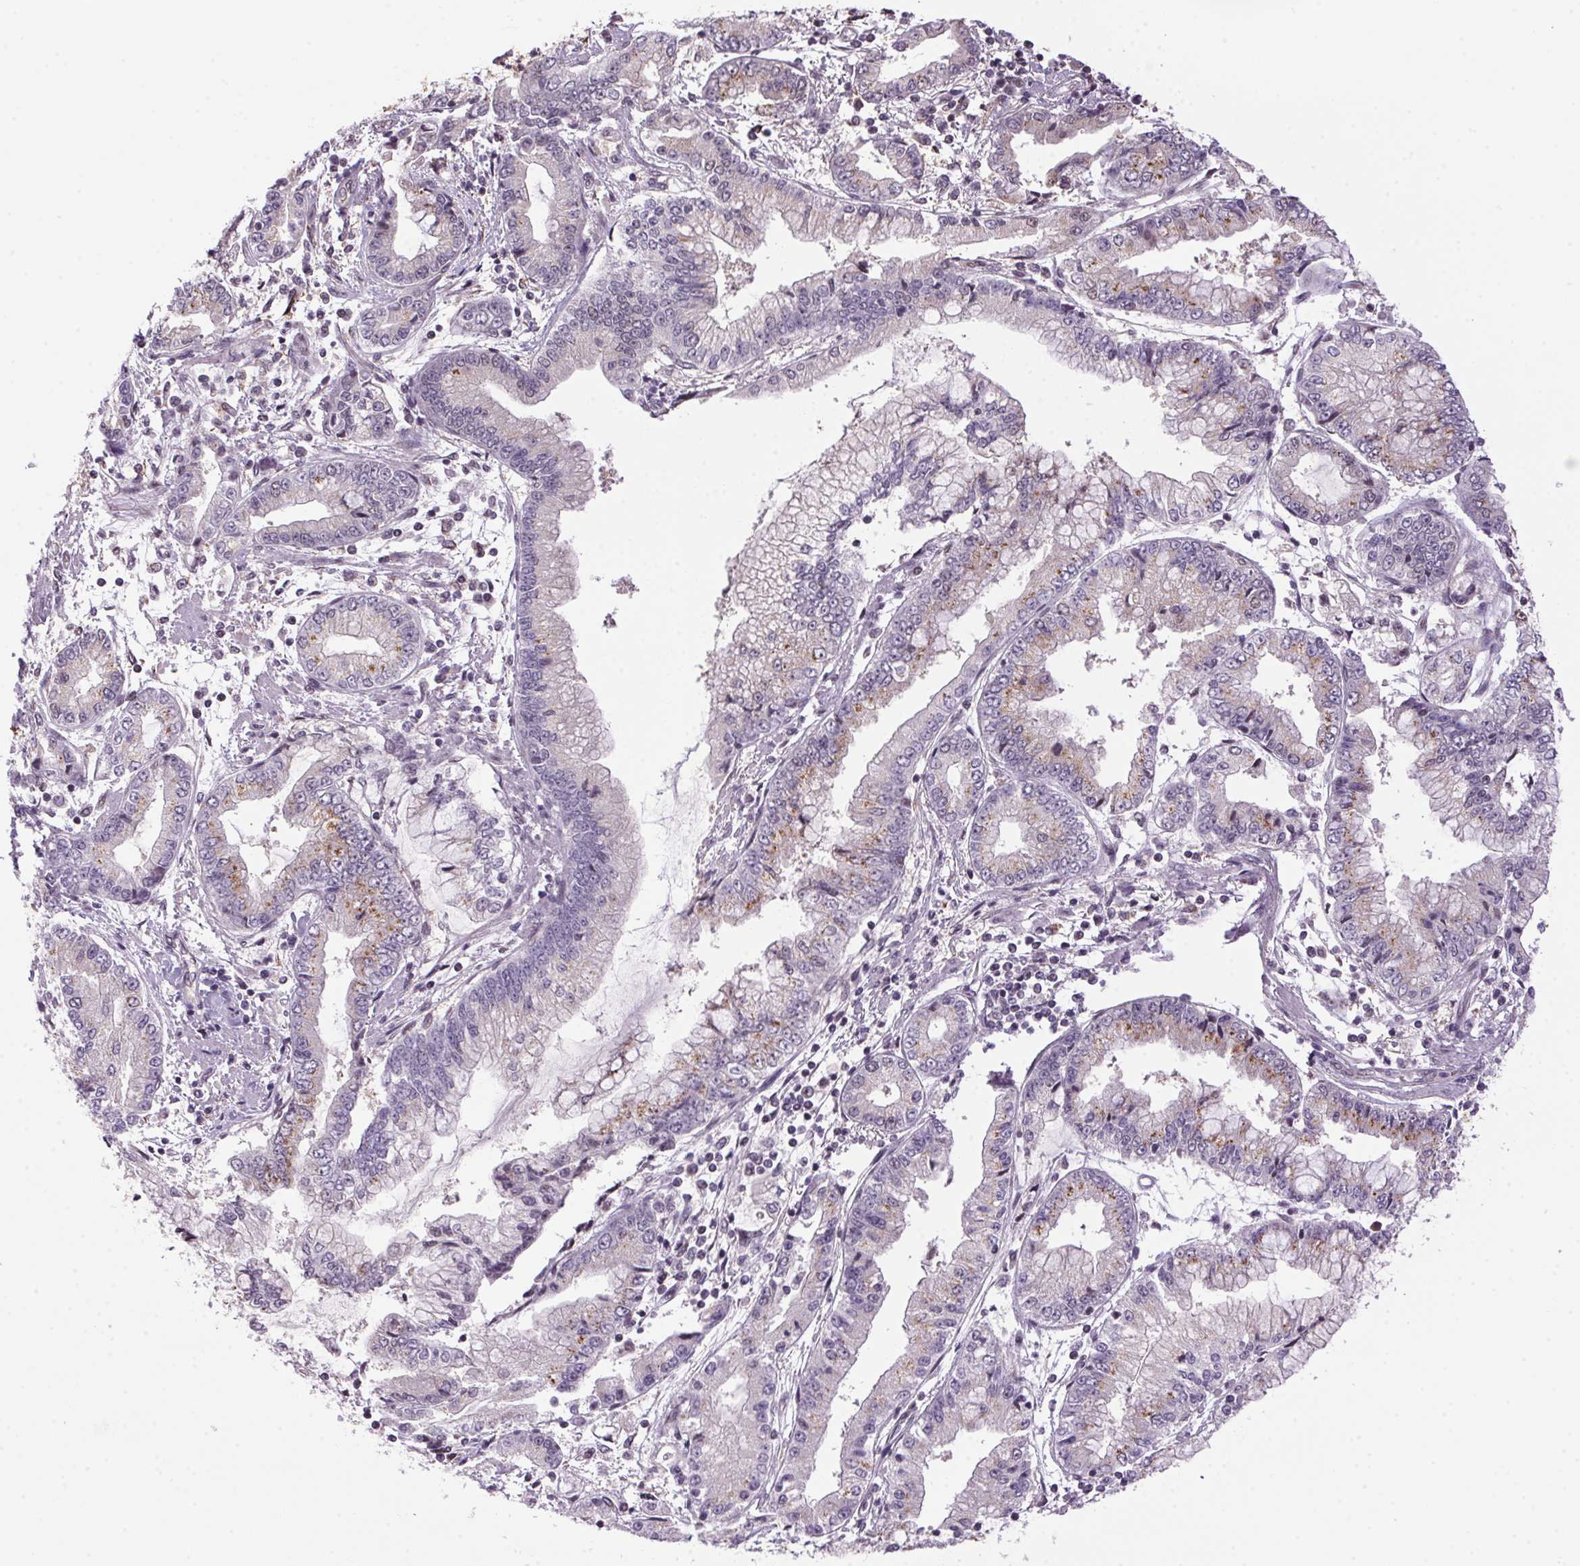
{"staining": {"intensity": "weak", "quantity": "<25%", "location": "cytoplasmic/membranous"}, "tissue": "stomach cancer", "cell_type": "Tumor cells", "image_type": "cancer", "snomed": [{"axis": "morphology", "description": "Adenocarcinoma, NOS"}, {"axis": "topography", "description": "Stomach, upper"}], "caption": "Protein analysis of stomach cancer (adenocarcinoma) exhibits no significant expression in tumor cells.", "gene": "AKR1E2", "patient": {"sex": "female", "age": 74}}